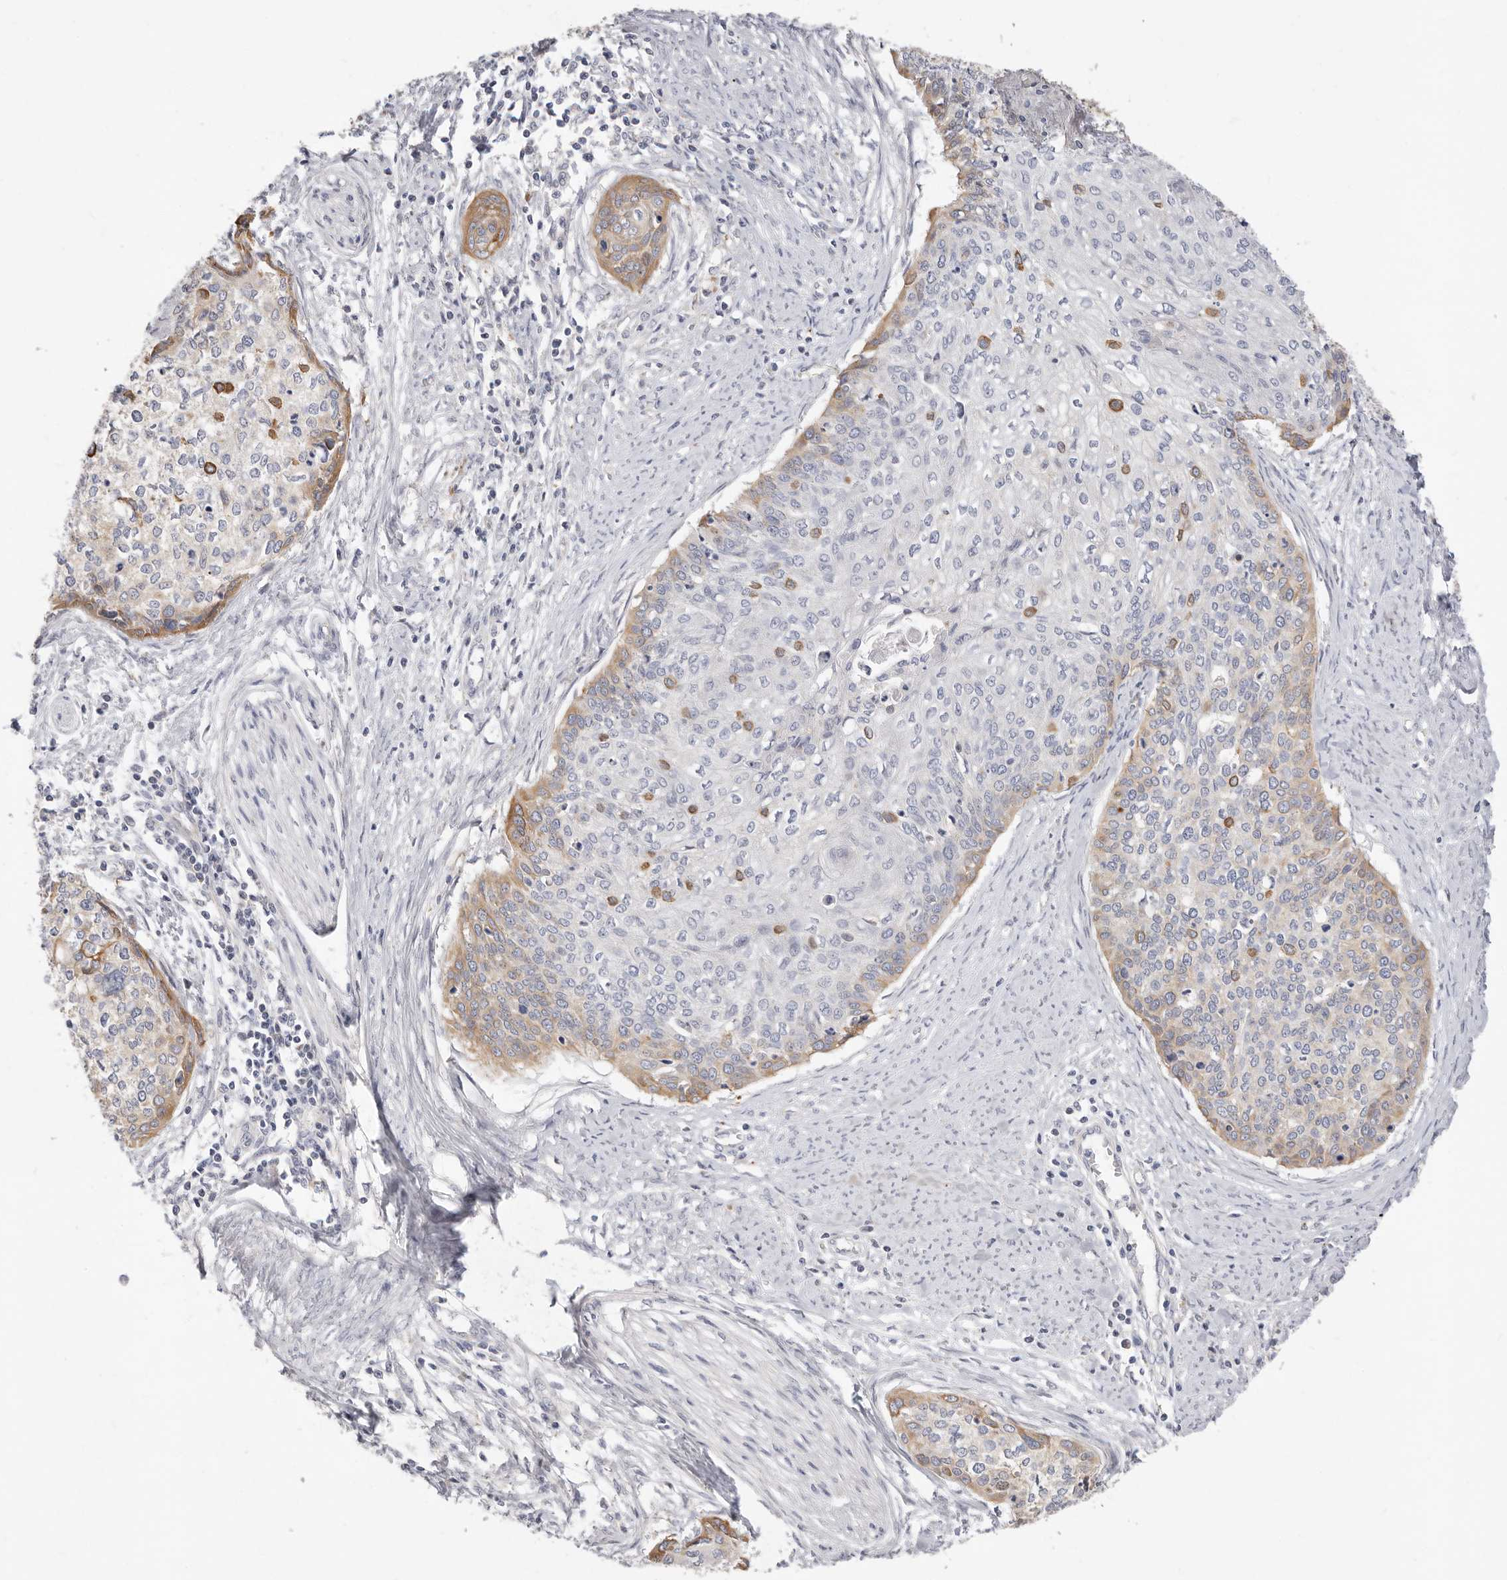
{"staining": {"intensity": "moderate", "quantity": "25%-75%", "location": "cytoplasmic/membranous"}, "tissue": "cervical cancer", "cell_type": "Tumor cells", "image_type": "cancer", "snomed": [{"axis": "morphology", "description": "Squamous cell carcinoma, NOS"}, {"axis": "topography", "description": "Cervix"}], "caption": "Immunohistochemical staining of human squamous cell carcinoma (cervical) reveals medium levels of moderate cytoplasmic/membranous protein positivity in approximately 25%-75% of tumor cells.", "gene": "USH1C", "patient": {"sex": "female", "age": 37}}